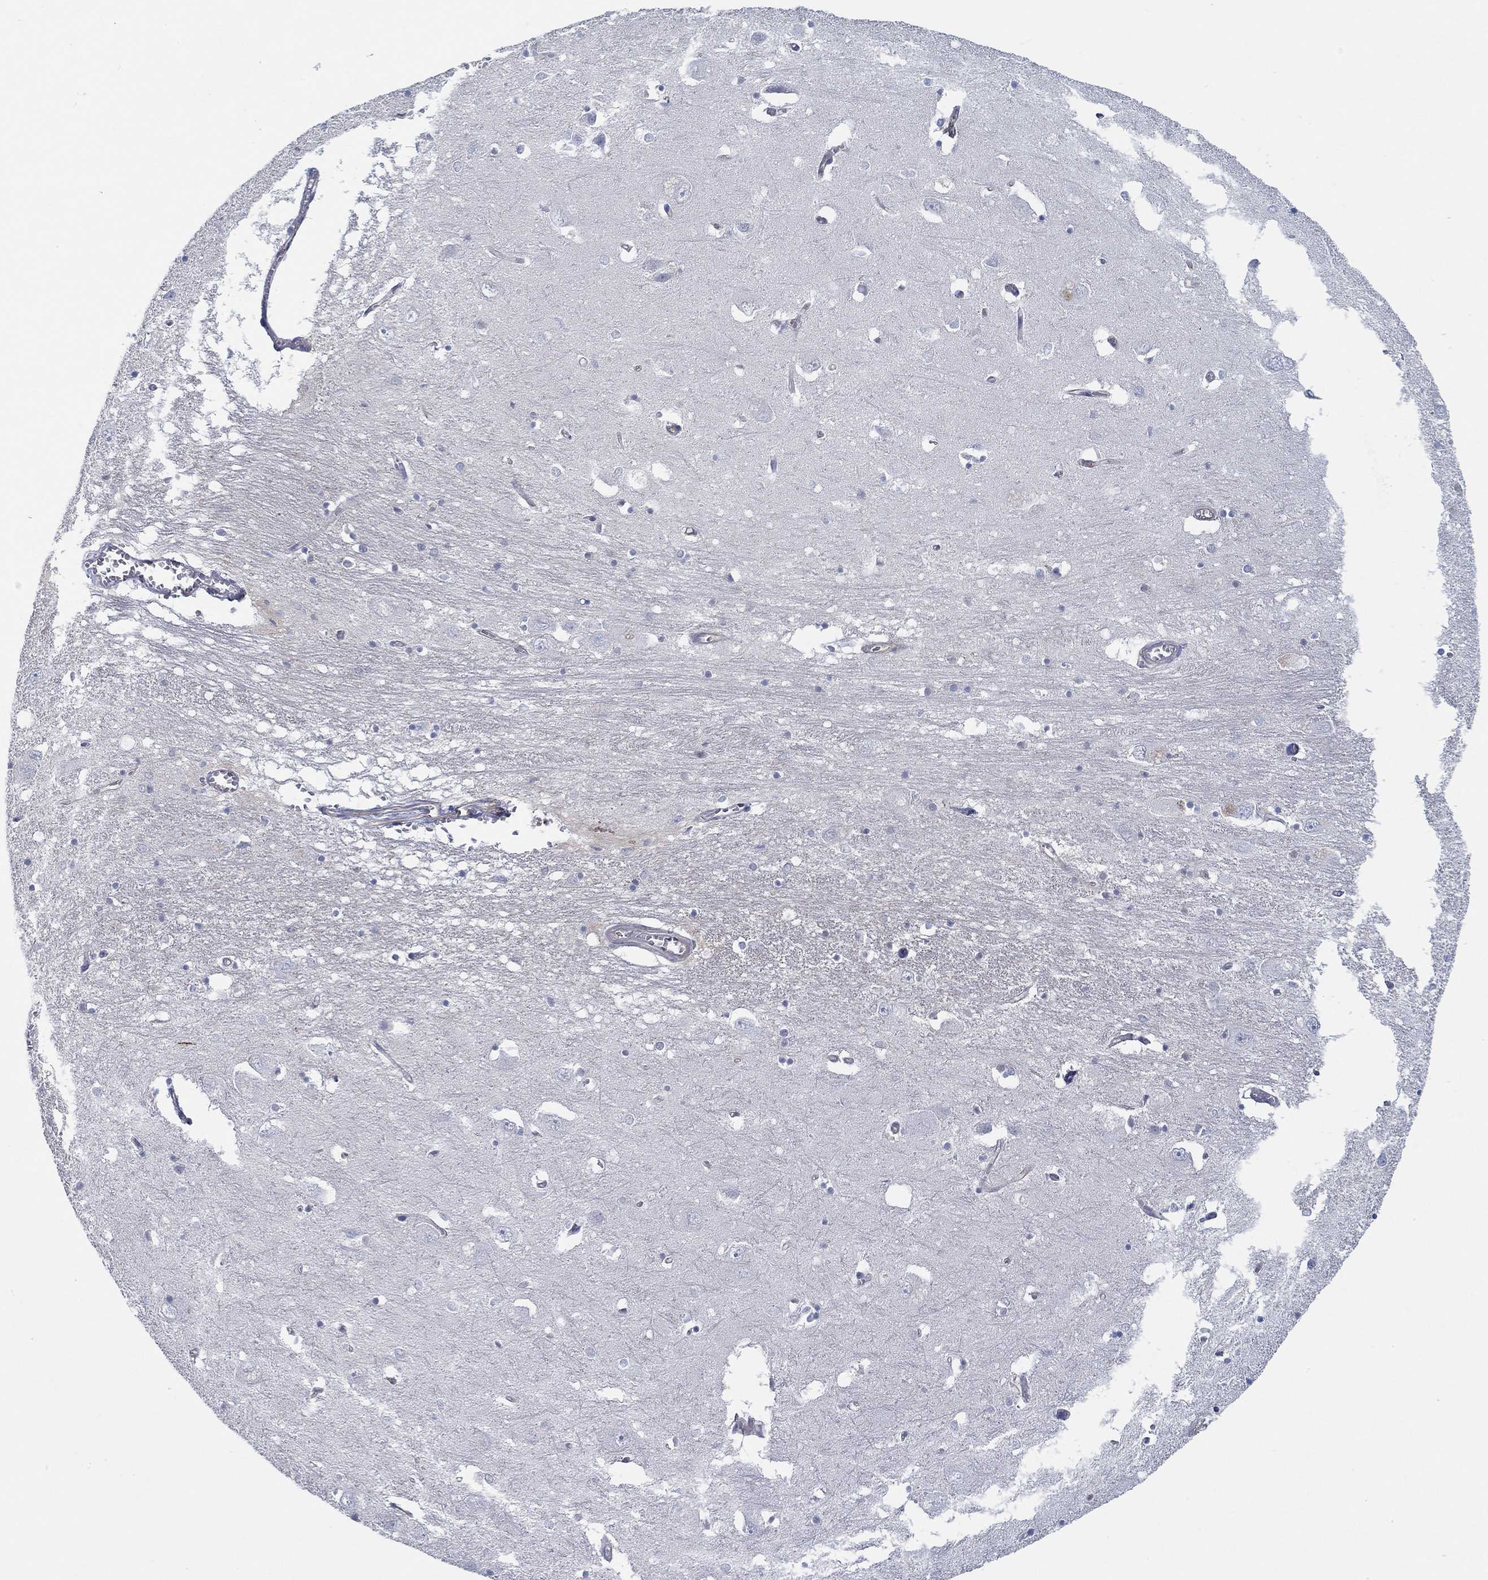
{"staining": {"intensity": "negative", "quantity": "none", "location": "none"}, "tissue": "caudate", "cell_type": "Glial cells", "image_type": "normal", "snomed": [{"axis": "morphology", "description": "Normal tissue, NOS"}, {"axis": "topography", "description": "Lateral ventricle wall"}], "caption": "IHC histopathology image of normal caudate: caudate stained with DAB (3,3'-diaminobenzidine) demonstrates no significant protein positivity in glial cells. (Immunohistochemistry (ihc), brightfield microscopy, high magnification).", "gene": "BBOF1", "patient": {"sex": "male", "age": 54}}